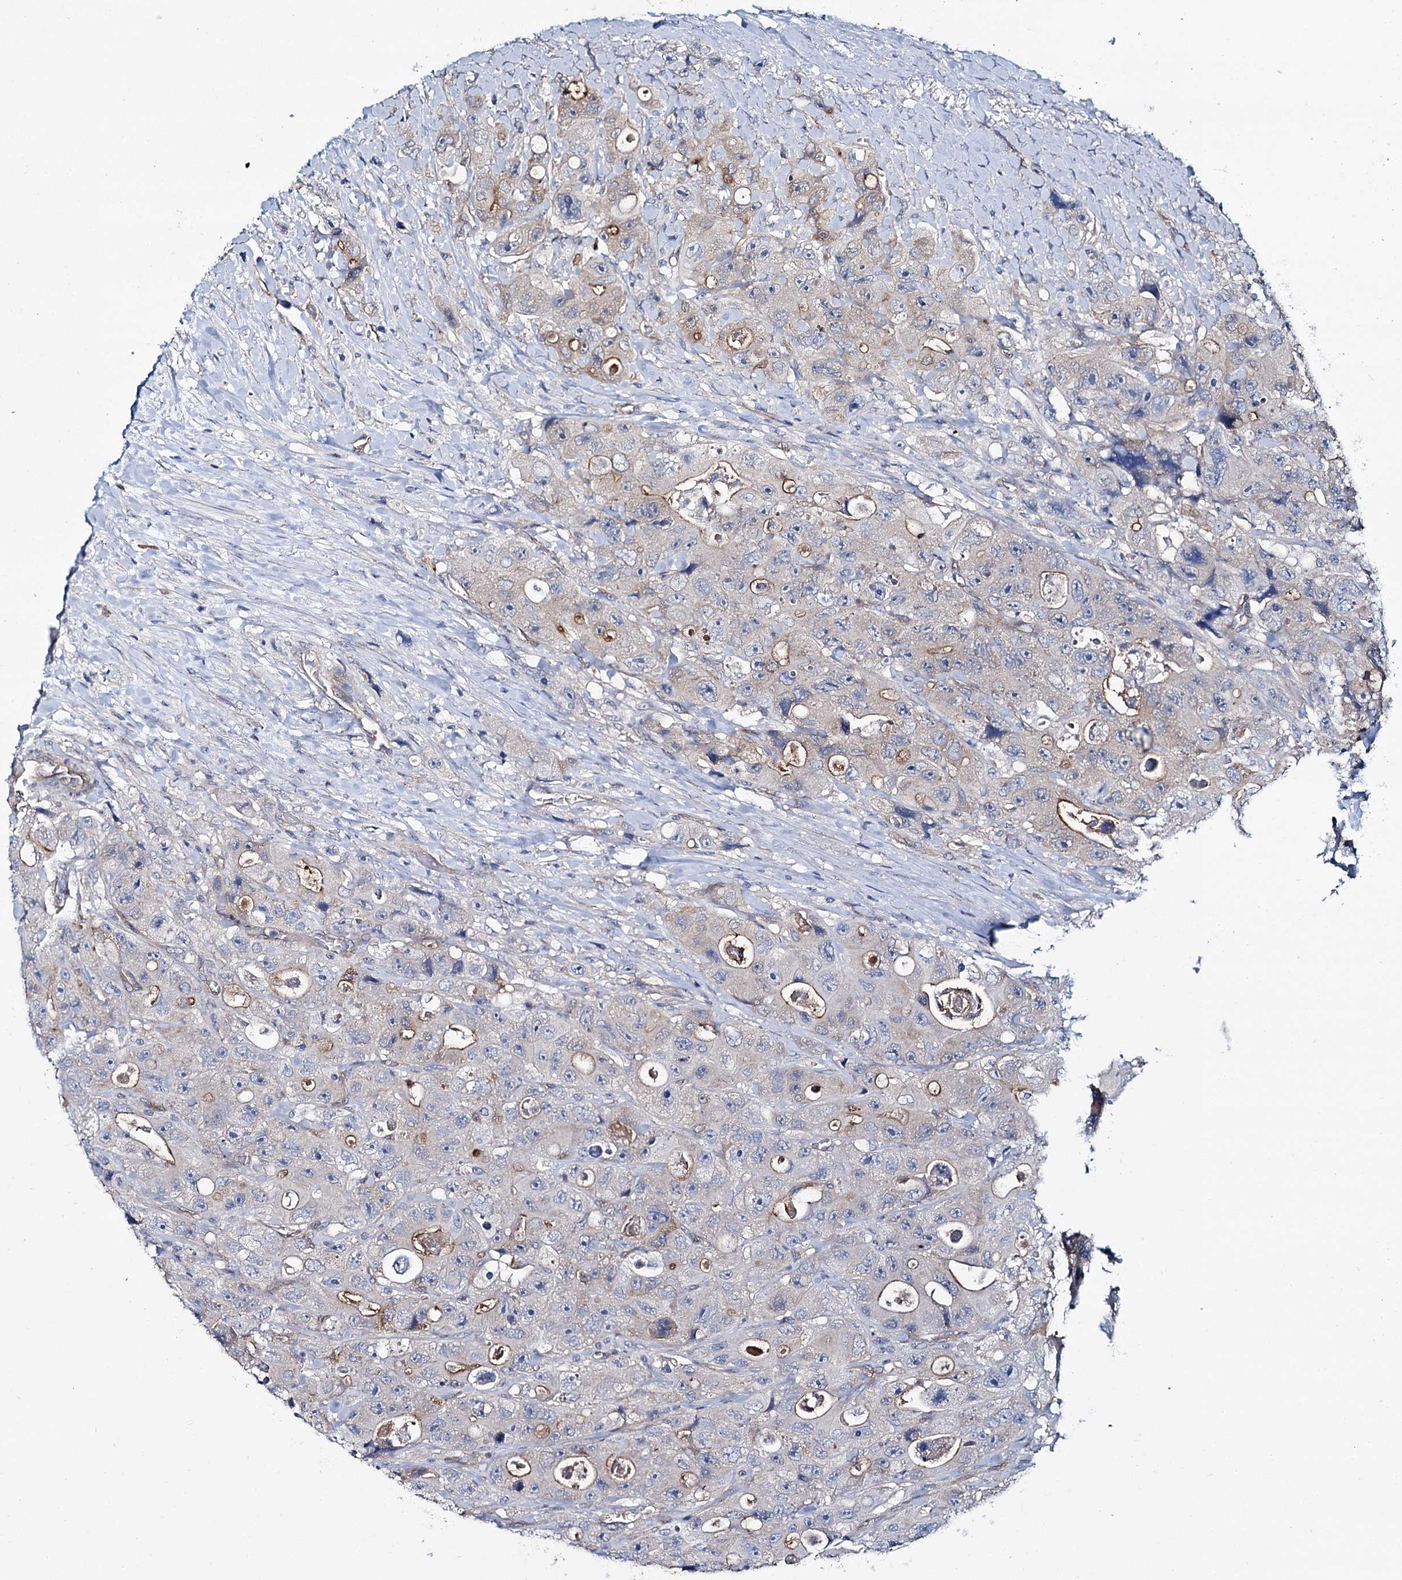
{"staining": {"intensity": "weak", "quantity": "25%-75%", "location": "cytoplasmic/membranous"}, "tissue": "colorectal cancer", "cell_type": "Tumor cells", "image_type": "cancer", "snomed": [{"axis": "morphology", "description": "Adenocarcinoma, NOS"}, {"axis": "topography", "description": "Colon"}], "caption": "Immunohistochemistry (IHC) staining of colorectal adenocarcinoma, which demonstrates low levels of weak cytoplasmic/membranous staining in approximately 25%-75% of tumor cells indicating weak cytoplasmic/membranous protein expression. The staining was performed using DAB (3,3'-diaminobenzidine) (brown) for protein detection and nuclei were counterstained in hematoxylin (blue).", "gene": "STXBP1", "patient": {"sex": "female", "age": 46}}